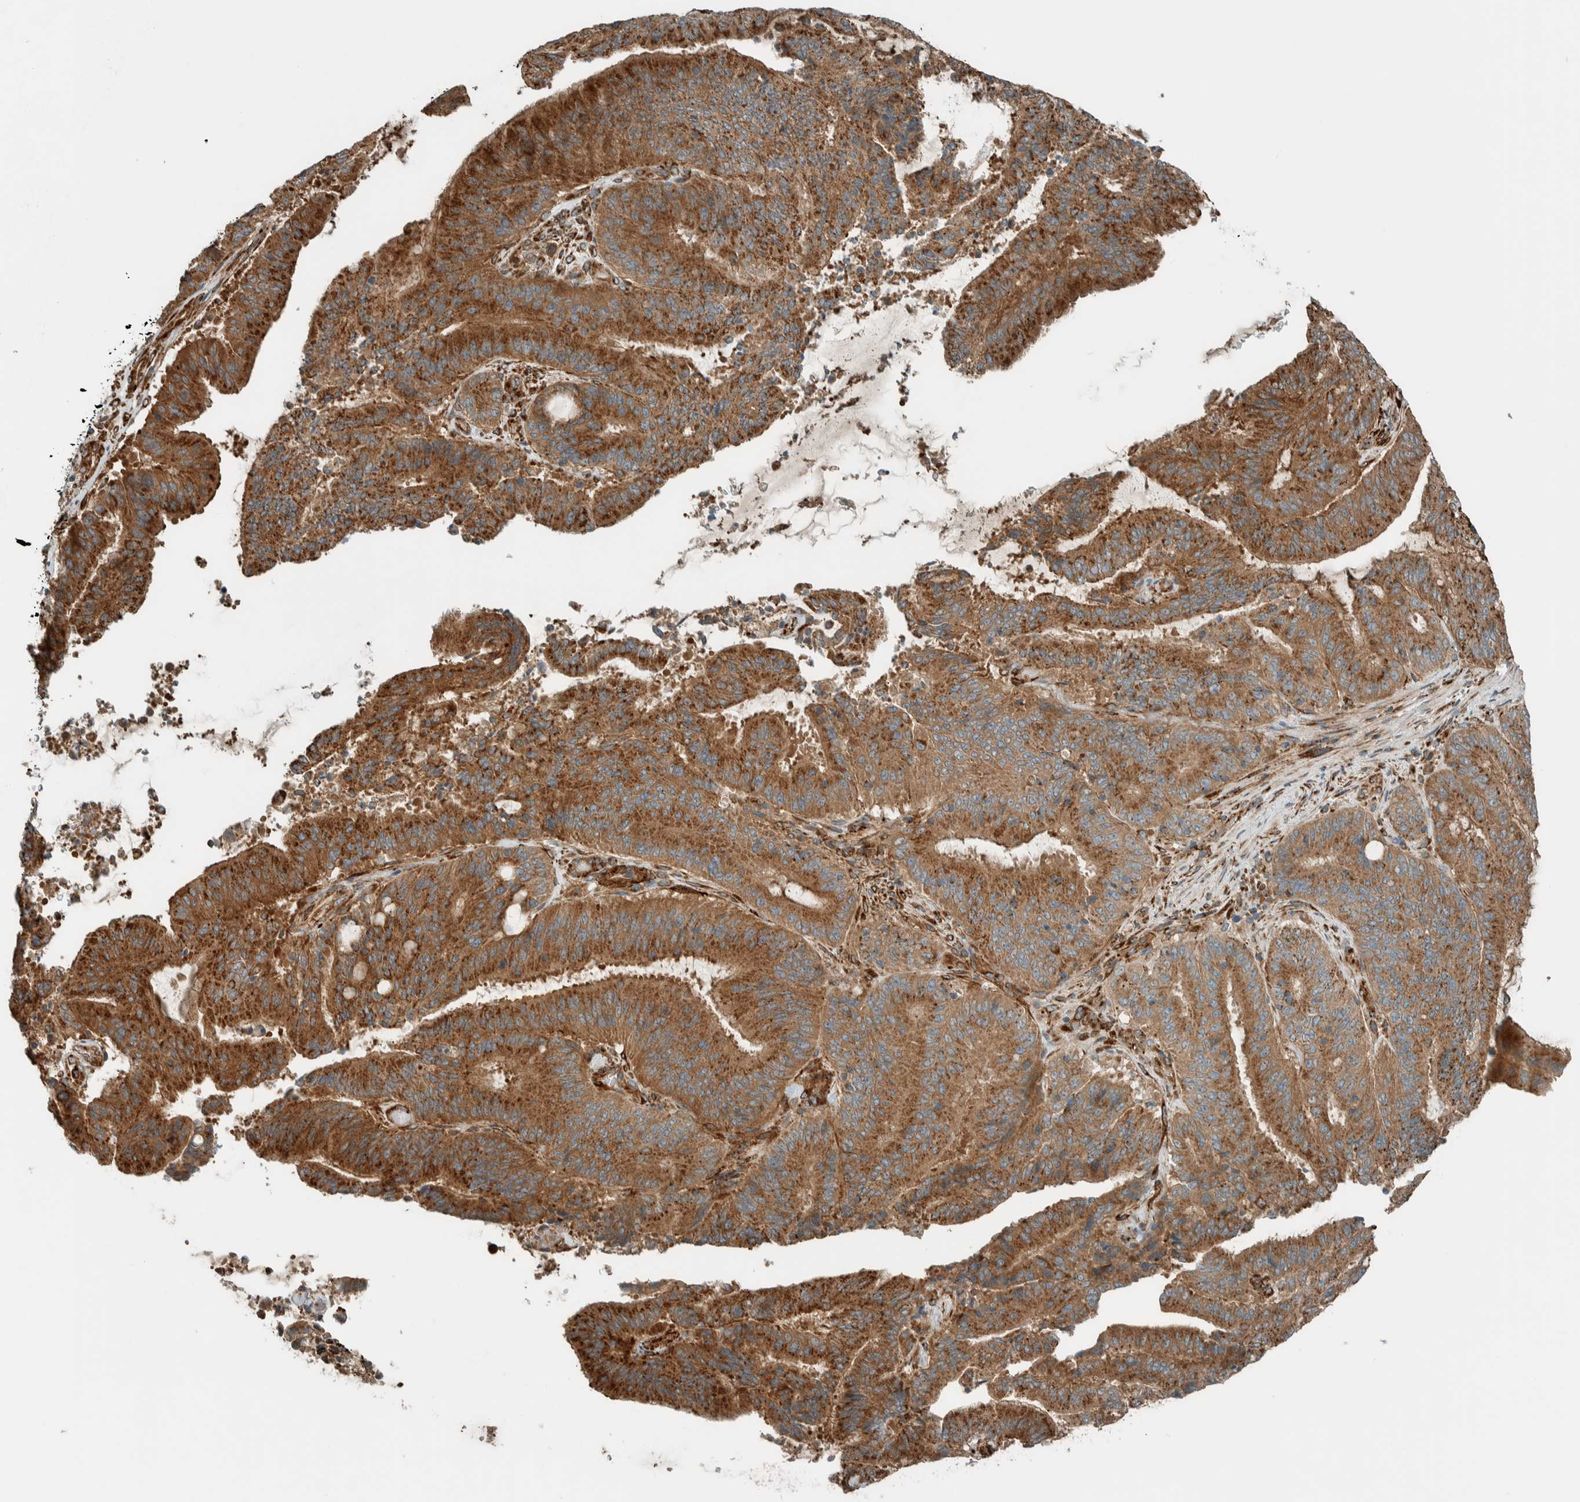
{"staining": {"intensity": "strong", "quantity": ">75%", "location": "cytoplasmic/membranous"}, "tissue": "liver cancer", "cell_type": "Tumor cells", "image_type": "cancer", "snomed": [{"axis": "morphology", "description": "Normal tissue, NOS"}, {"axis": "morphology", "description": "Cholangiocarcinoma"}, {"axis": "topography", "description": "Liver"}, {"axis": "topography", "description": "Peripheral nerve tissue"}], "caption": "A brown stain shows strong cytoplasmic/membranous staining of a protein in cholangiocarcinoma (liver) tumor cells. Ihc stains the protein in brown and the nuclei are stained blue.", "gene": "EXOC7", "patient": {"sex": "female", "age": 73}}